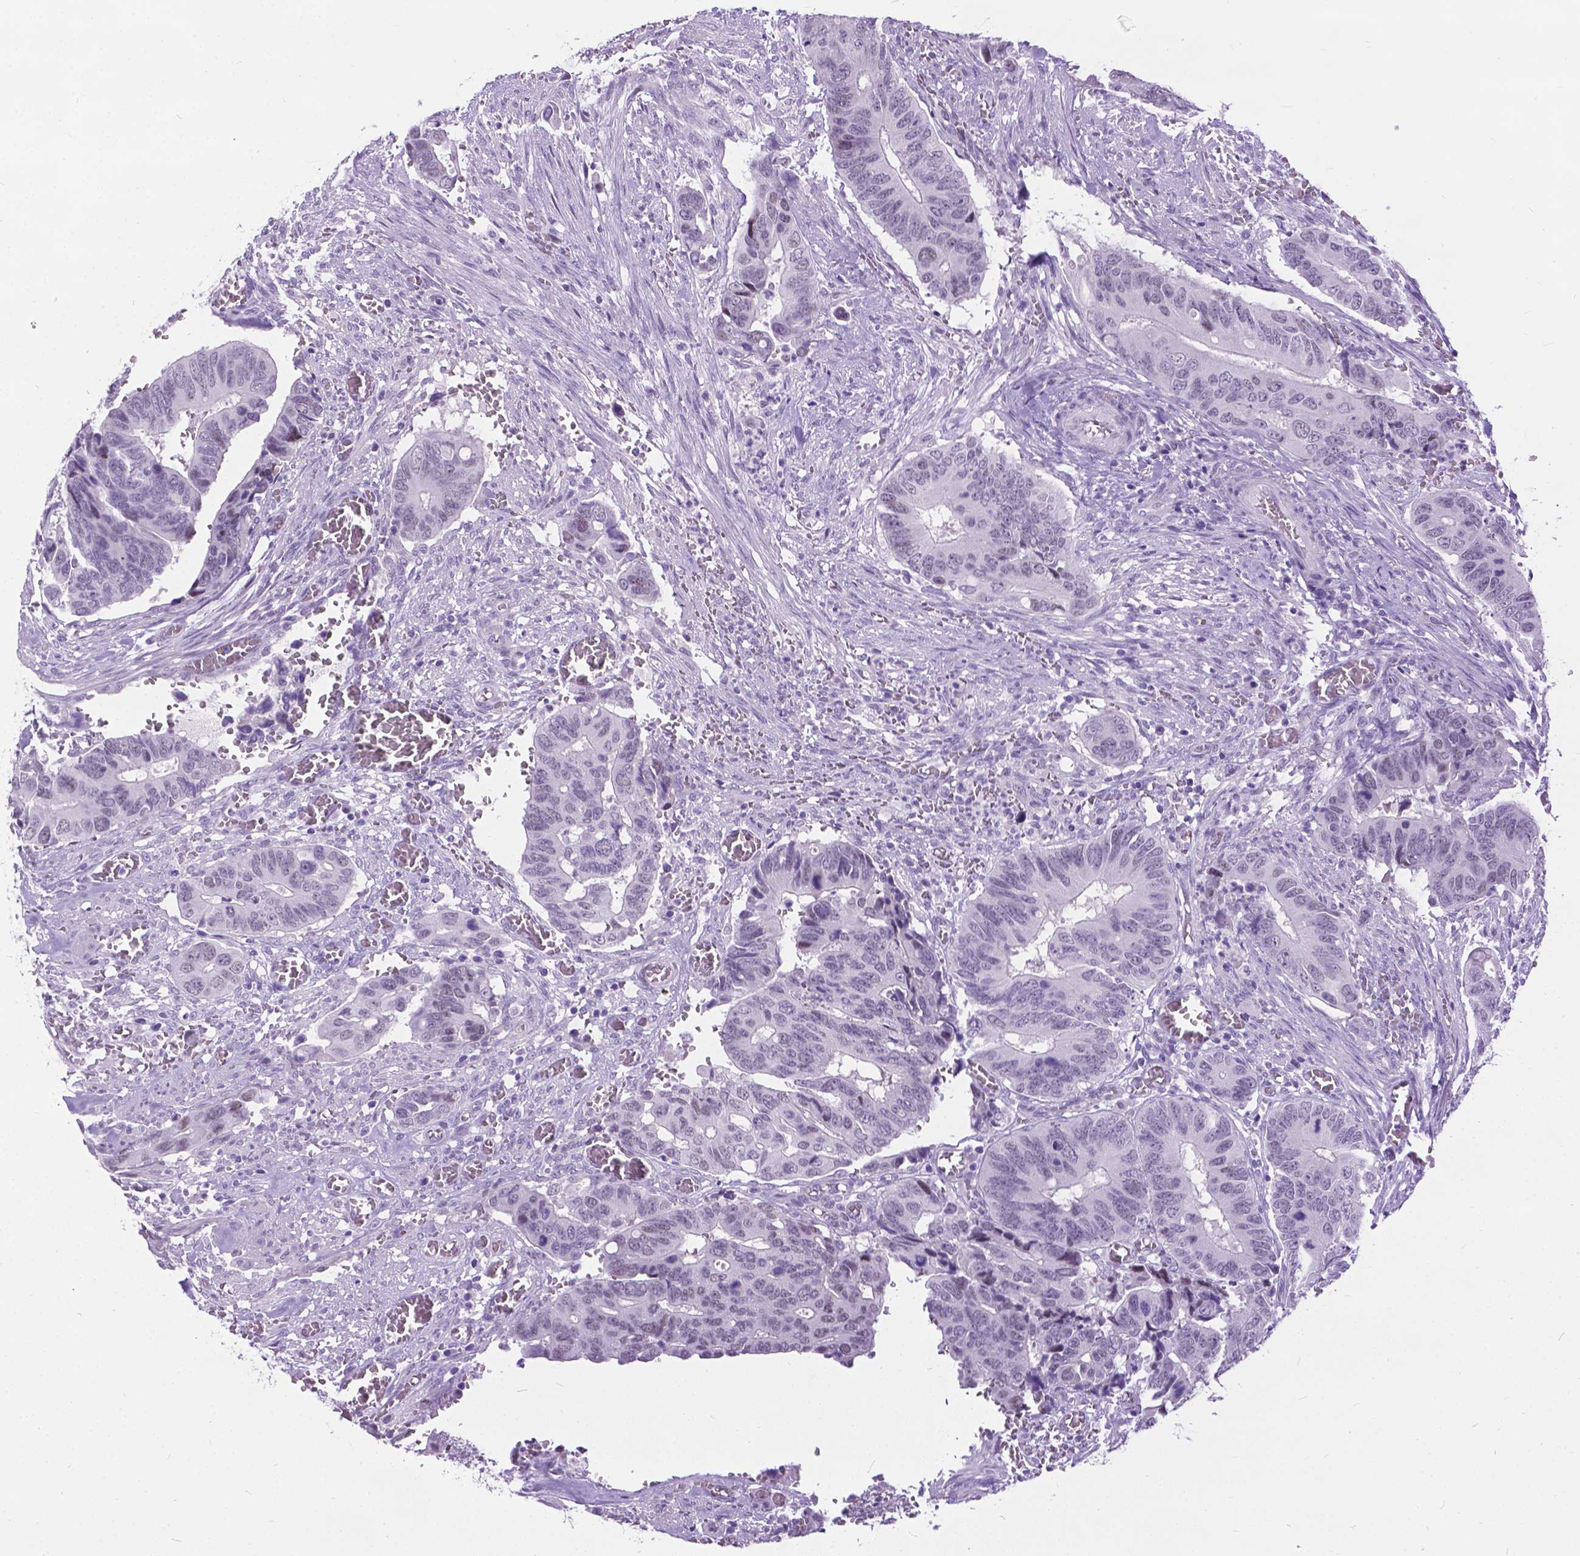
{"staining": {"intensity": "negative", "quantity": "none", "location": "none"}, "tissue": "colorectal cancer", "cell_type": "Tumor cells", "image_type": "cancer", "snomed": [{"axis": "morphology", "description": "Adenocarcinoma, NOS"}, {"axis": "topography", "description": "Colon"}], "caption": "This is an IHC photomicrograph of colorectal cancer. There is no staining in tumor cells.", "gene": "PROB1", "patient": {"sex": "male", "age": 49}}